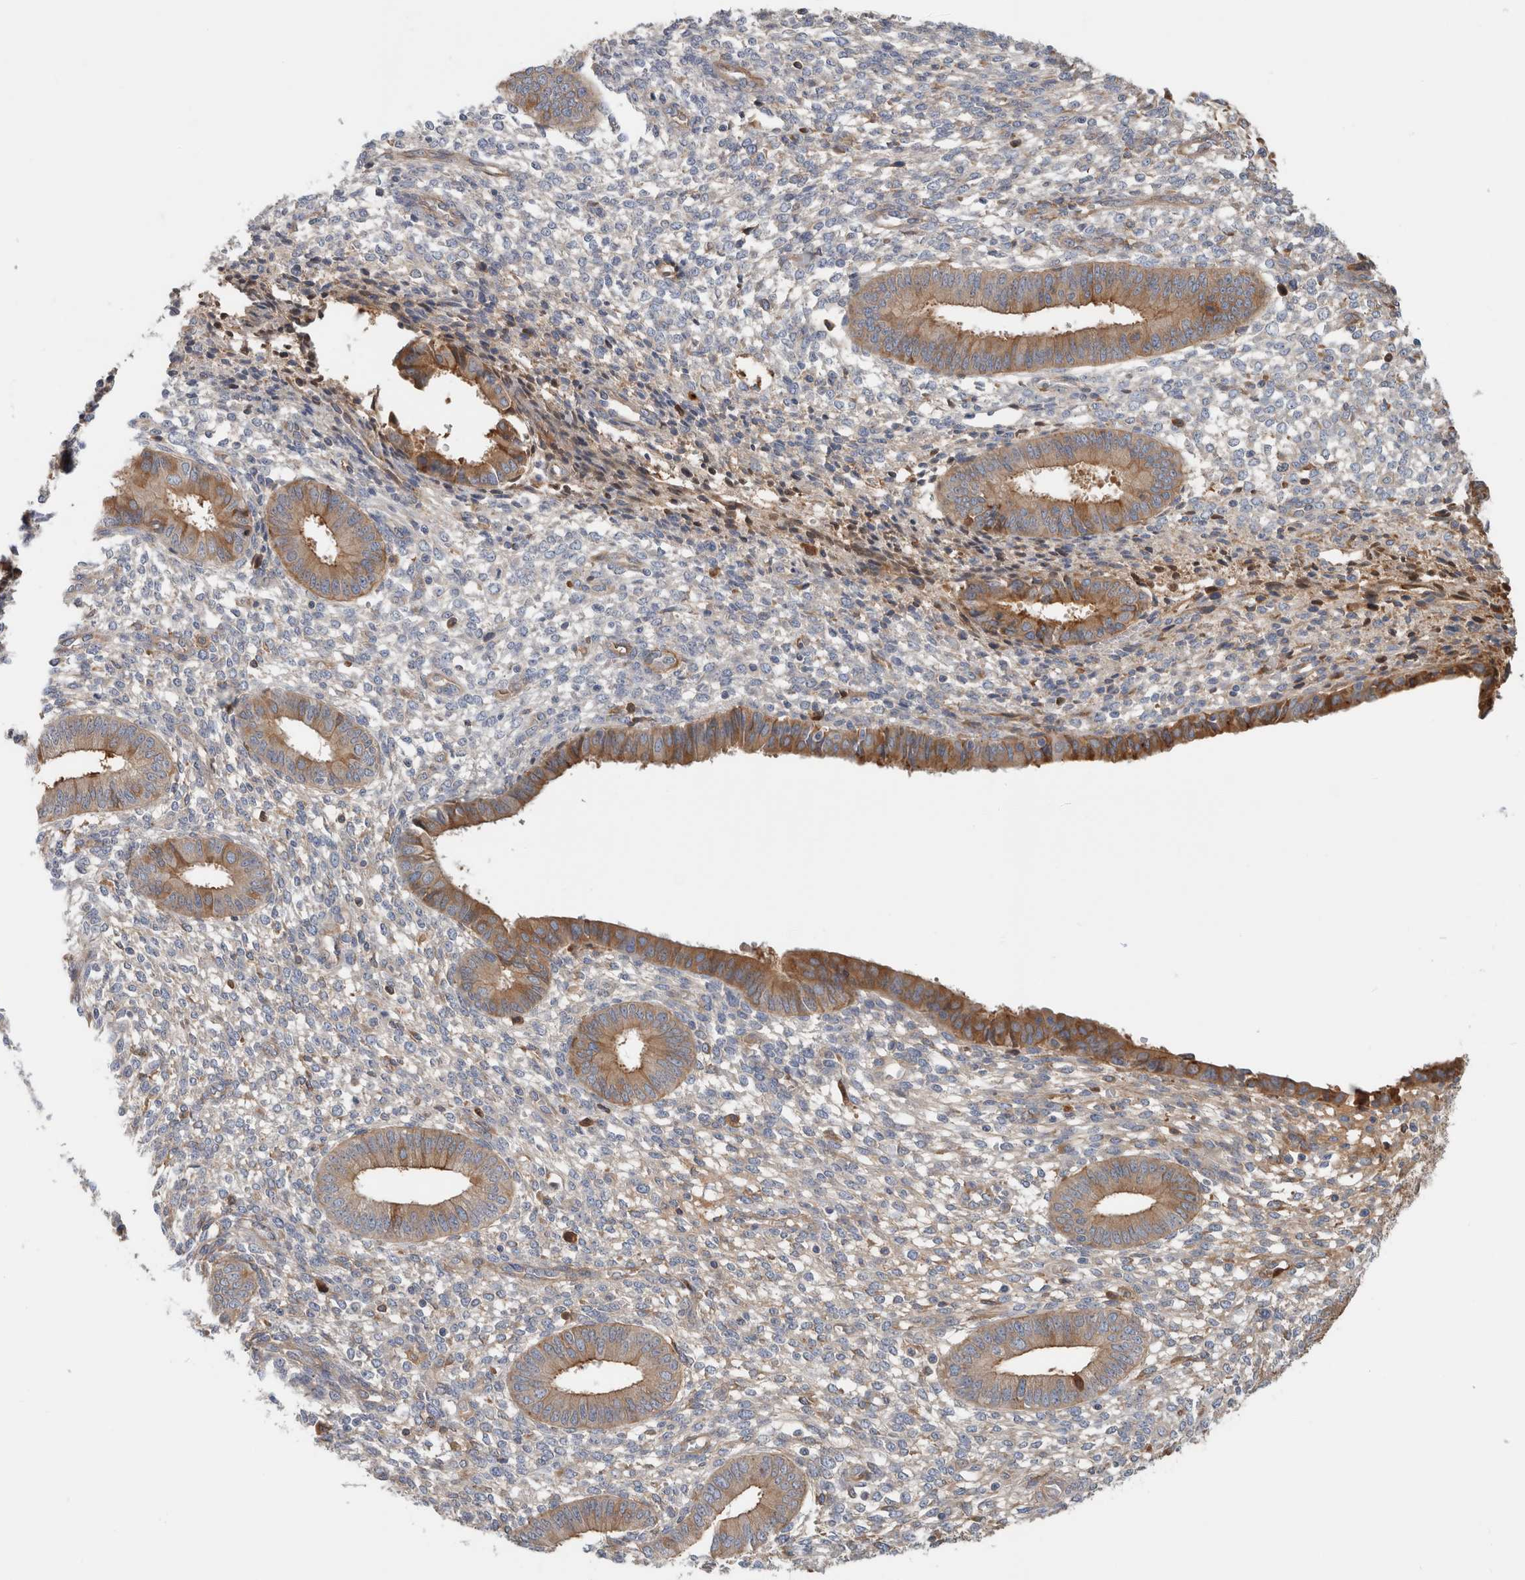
{"staining": {"intensity": "weak", "quantity": "<25%", "location": "cytoplasmic/membranous"}, "tissue": "endometrium", "cell_type": "Cells in endometrial stroma", "image_type": "normal", "snomed": [{"axis": "morphology", "description": "Normal tissue, NOS"}, {"axis": "topography", "description": "Endometrium"}], "caption": "Immunohistochemistry (IHC) of unremarkable human endometrium displays no staining in cells in endometrial stroma.", "gene": "CFI", "patient": {"sex": "female", "age": 46}}